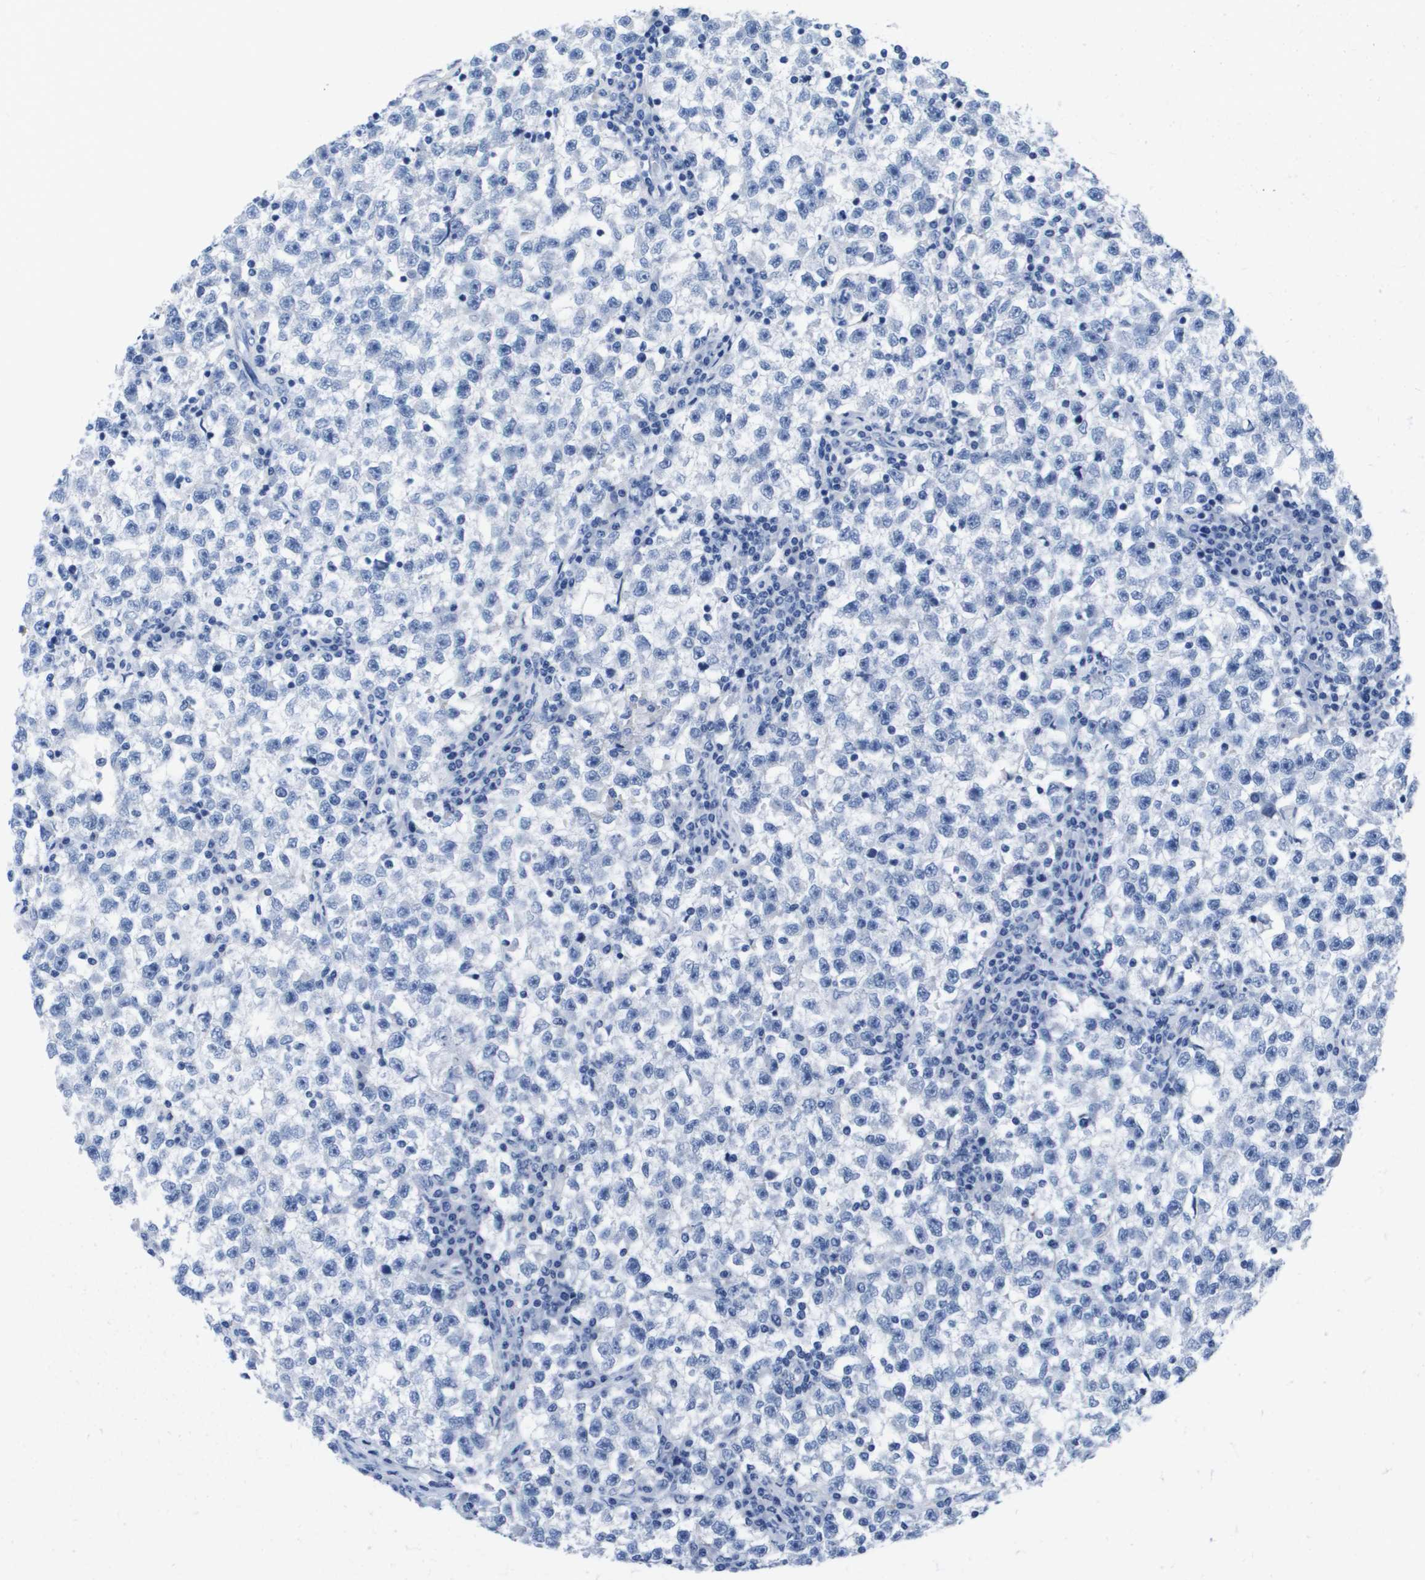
{"staining": {"intensity": "negative", "quantity": "none", "location": "none"}, "tissue": "testis cancer", "cell_type": "Tumor cells", "image_type": "cancer", "snomed": [{"axis": "morphology", "description": "Seminoma, NOS"}, {"axis": "topography", "description": "Testis"}], "caption": "IHC of human seminoma (testis) exhibits no positivity in tumor cells. (Brightfield microscopy of DAB (3,3'-diaminobenzidine) immunohistochemistry at high magnification).", "gene": "APOA1", "patient": {"sex": "male", "age": 22}}